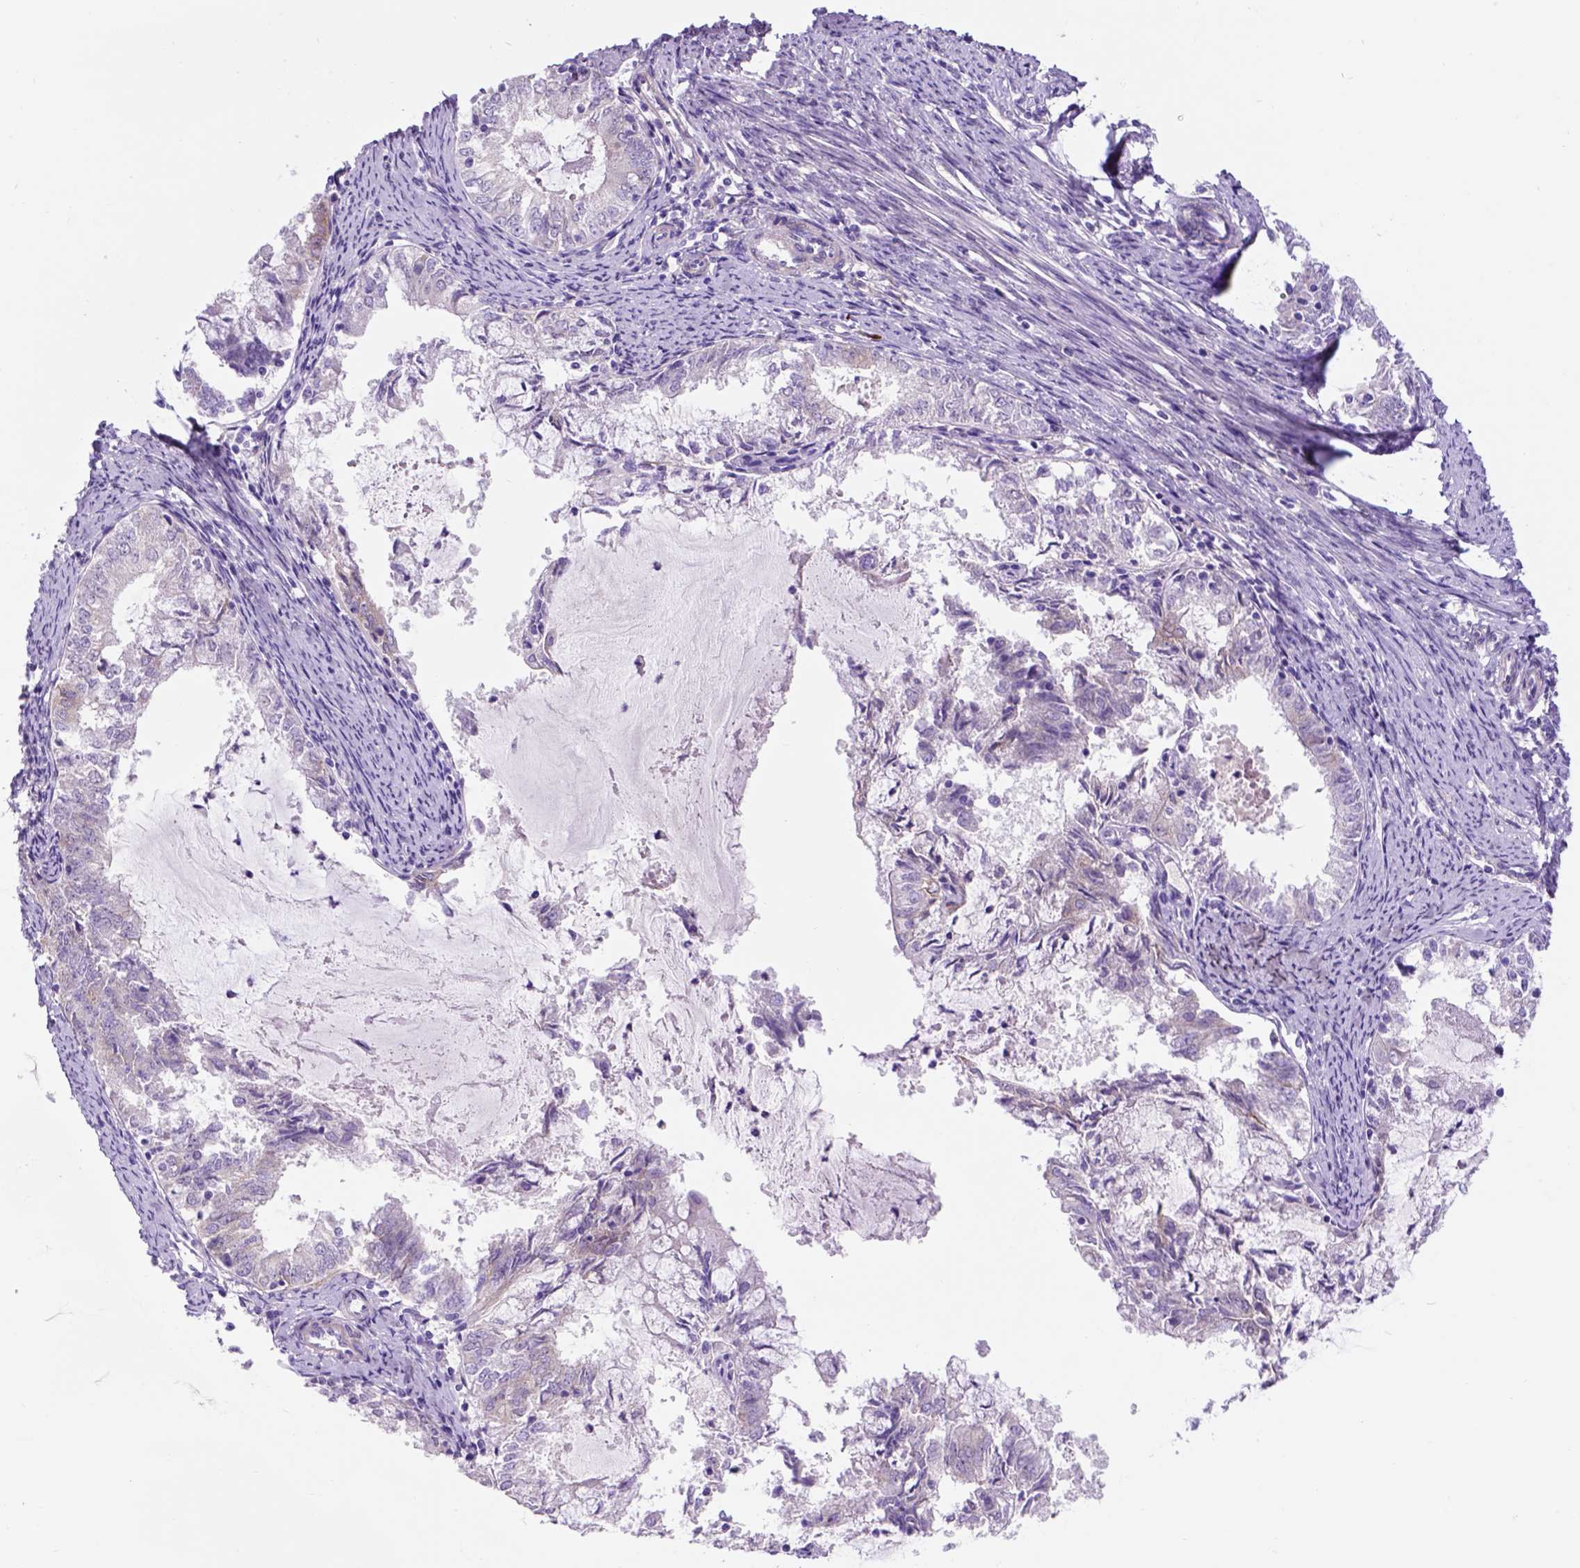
{"staining": {"intensity": "negative", "quantity": "none", "location": "none"}, "tissue": "endometrial cancer", "cell_type": "Tumor cells", "image_type": "cancer", "snomed": [{"axis": "morphology", "description": "Adenocarcinoma, NOS"}, {"axis": "topography", "description": "Endometrium"}], "caption": "There is no significant staining in tumor cells of endometrial adenocarcinoma.", "gene": "EGFR", "patient": {"sex": "female", "age": 57}}